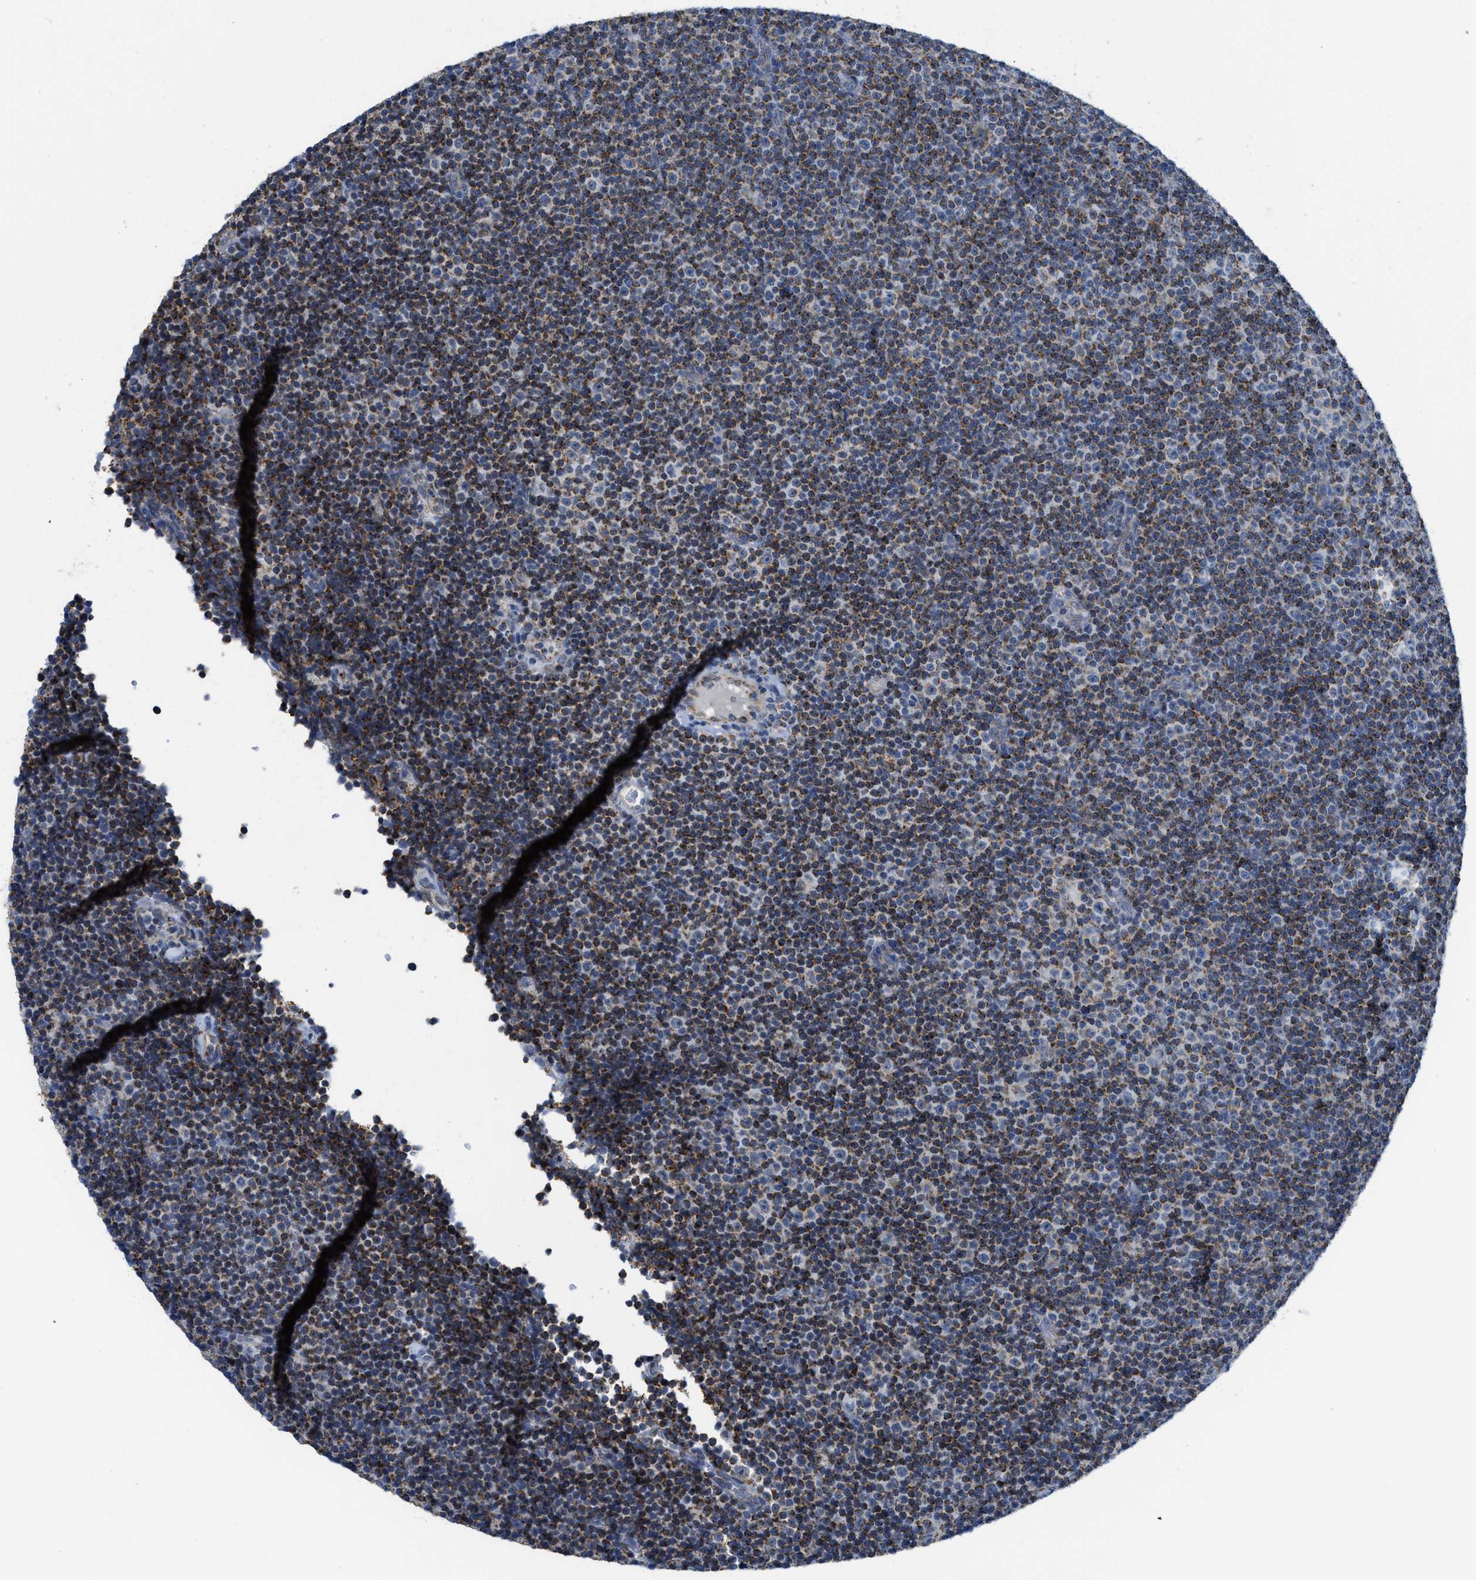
{"staining": {"intensity": "moderate", "quantity": "25%-75%", "location": "cytoplasmic/membranous"}, "tissue": "lymphoma", "cell_type": "Tumor cells", "image_type": "cancer", "snomed": [{"axis": "morphology", "description": "Malignant lymphoma, non-Hodgkin's type, Low grade"}, {"axis": "topography", "description": "Lymph node"}], "caption": "IHC histopathology image of neoplastic tissue: low-grade malignant lymphoma, non-Hodgkin's type stained using immunohistochemistry (IHC) exhibits medium levels of moderate protein expression localized specifically in the cytoplasmic/membranous of tumor cells, appearing as a cytoplasmic/membranous brown color.", "gene": "GATD3", "patient": {"sex": "female", "age": 67}}